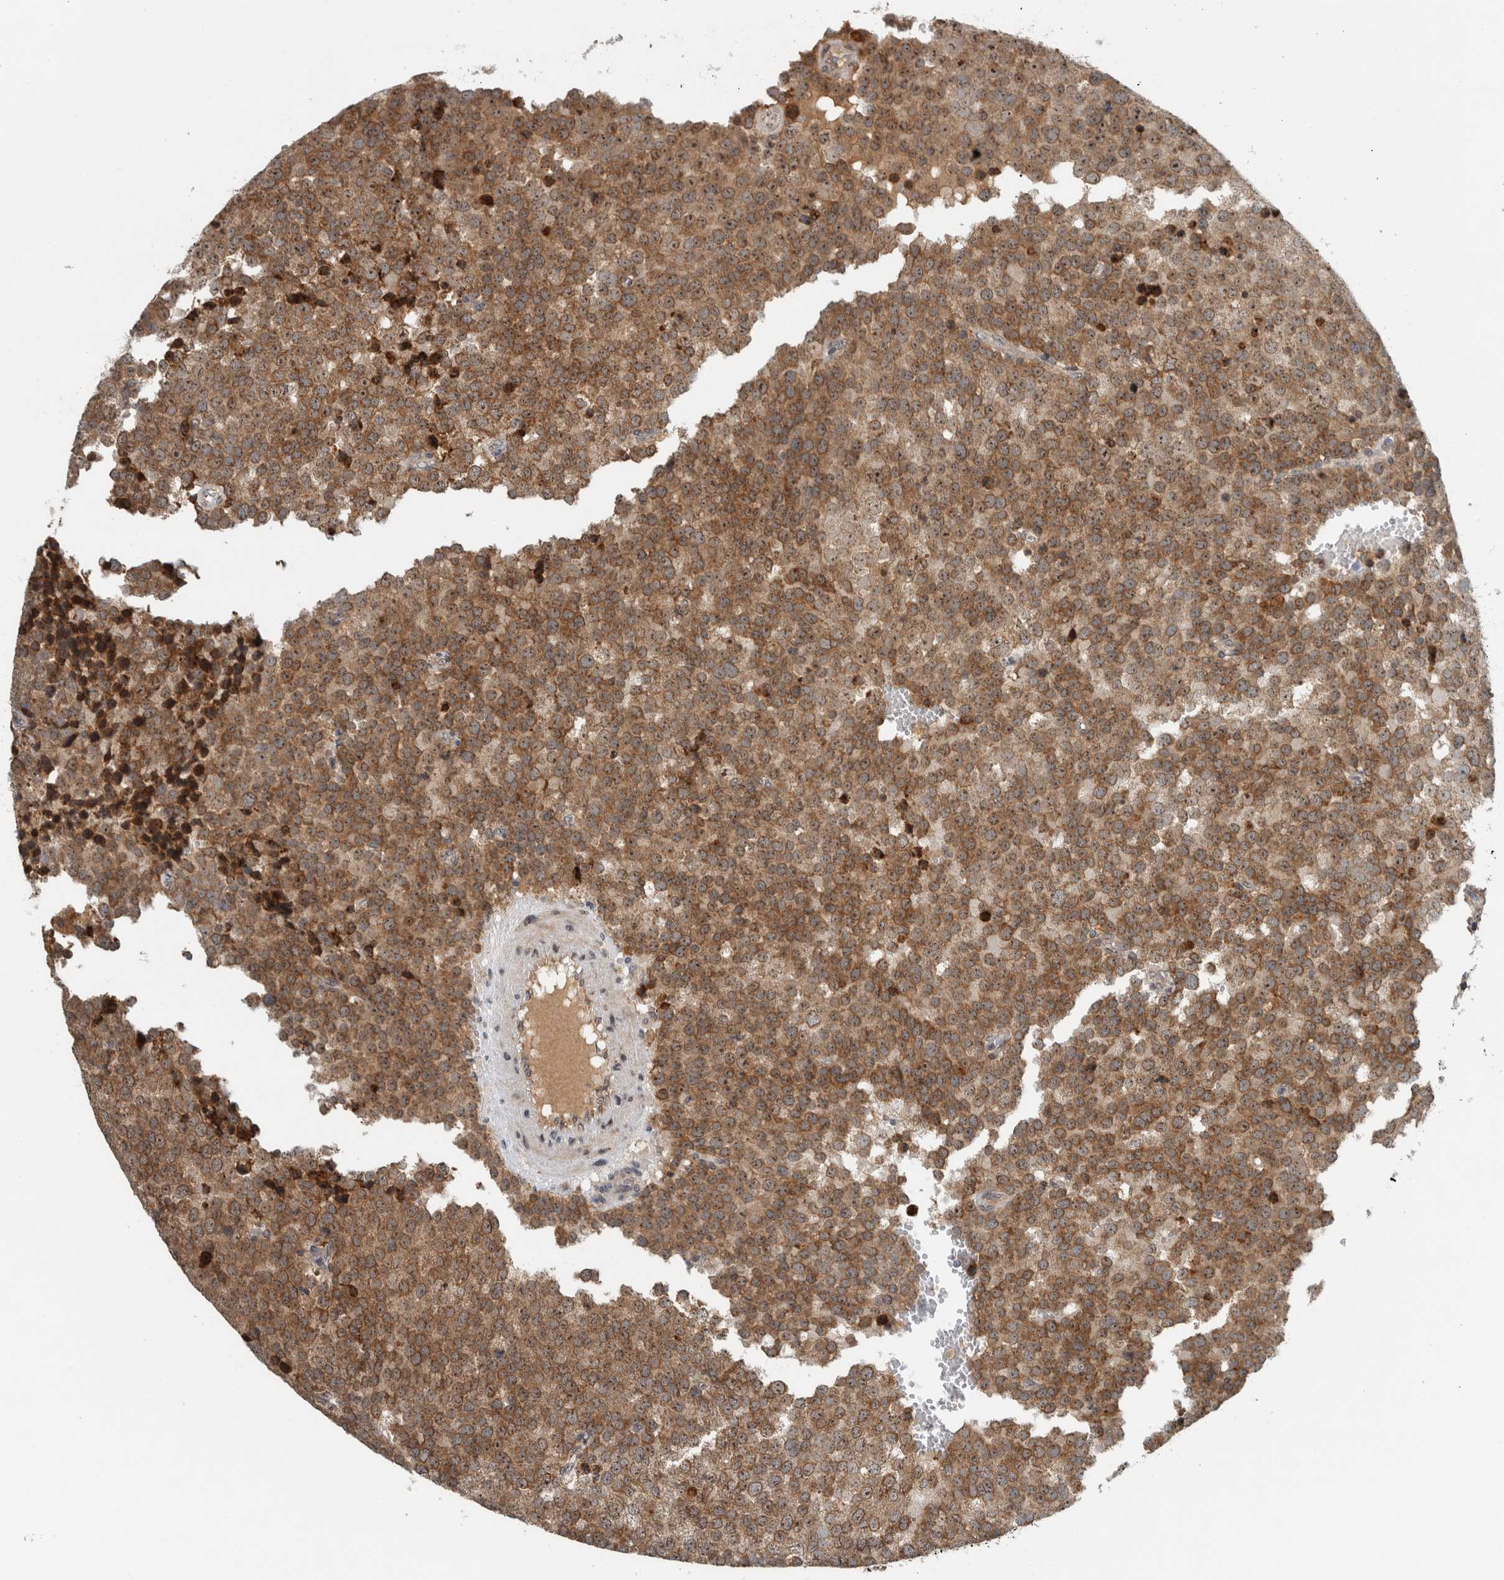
{"staining": {"intensity": "moderate", "quantity": ">75%", "location": "cytoplasmic/membranous,nuclear"}, "tissue": "testis cancer", "cell_type": "Tumor cells", "image_type": "cancer", "snomed": [{"axis": "morphology", "description": "Seminoma, NOS"}, {"axis": "topography", "description": "Testis"}], "caption": "Protein staining by immunohistochemistry (IHC) displays moderate cytoplasmic/membranous and nuclear staining in about >75% of tumor cells in testis seminoma. The staining is performed using DAB brown chromogen to label protein expression. The nuclei are counter-stained blue using hematoxylin.", "gene": "GPR137B", "patient": {"sex": "male", "age": 71}}